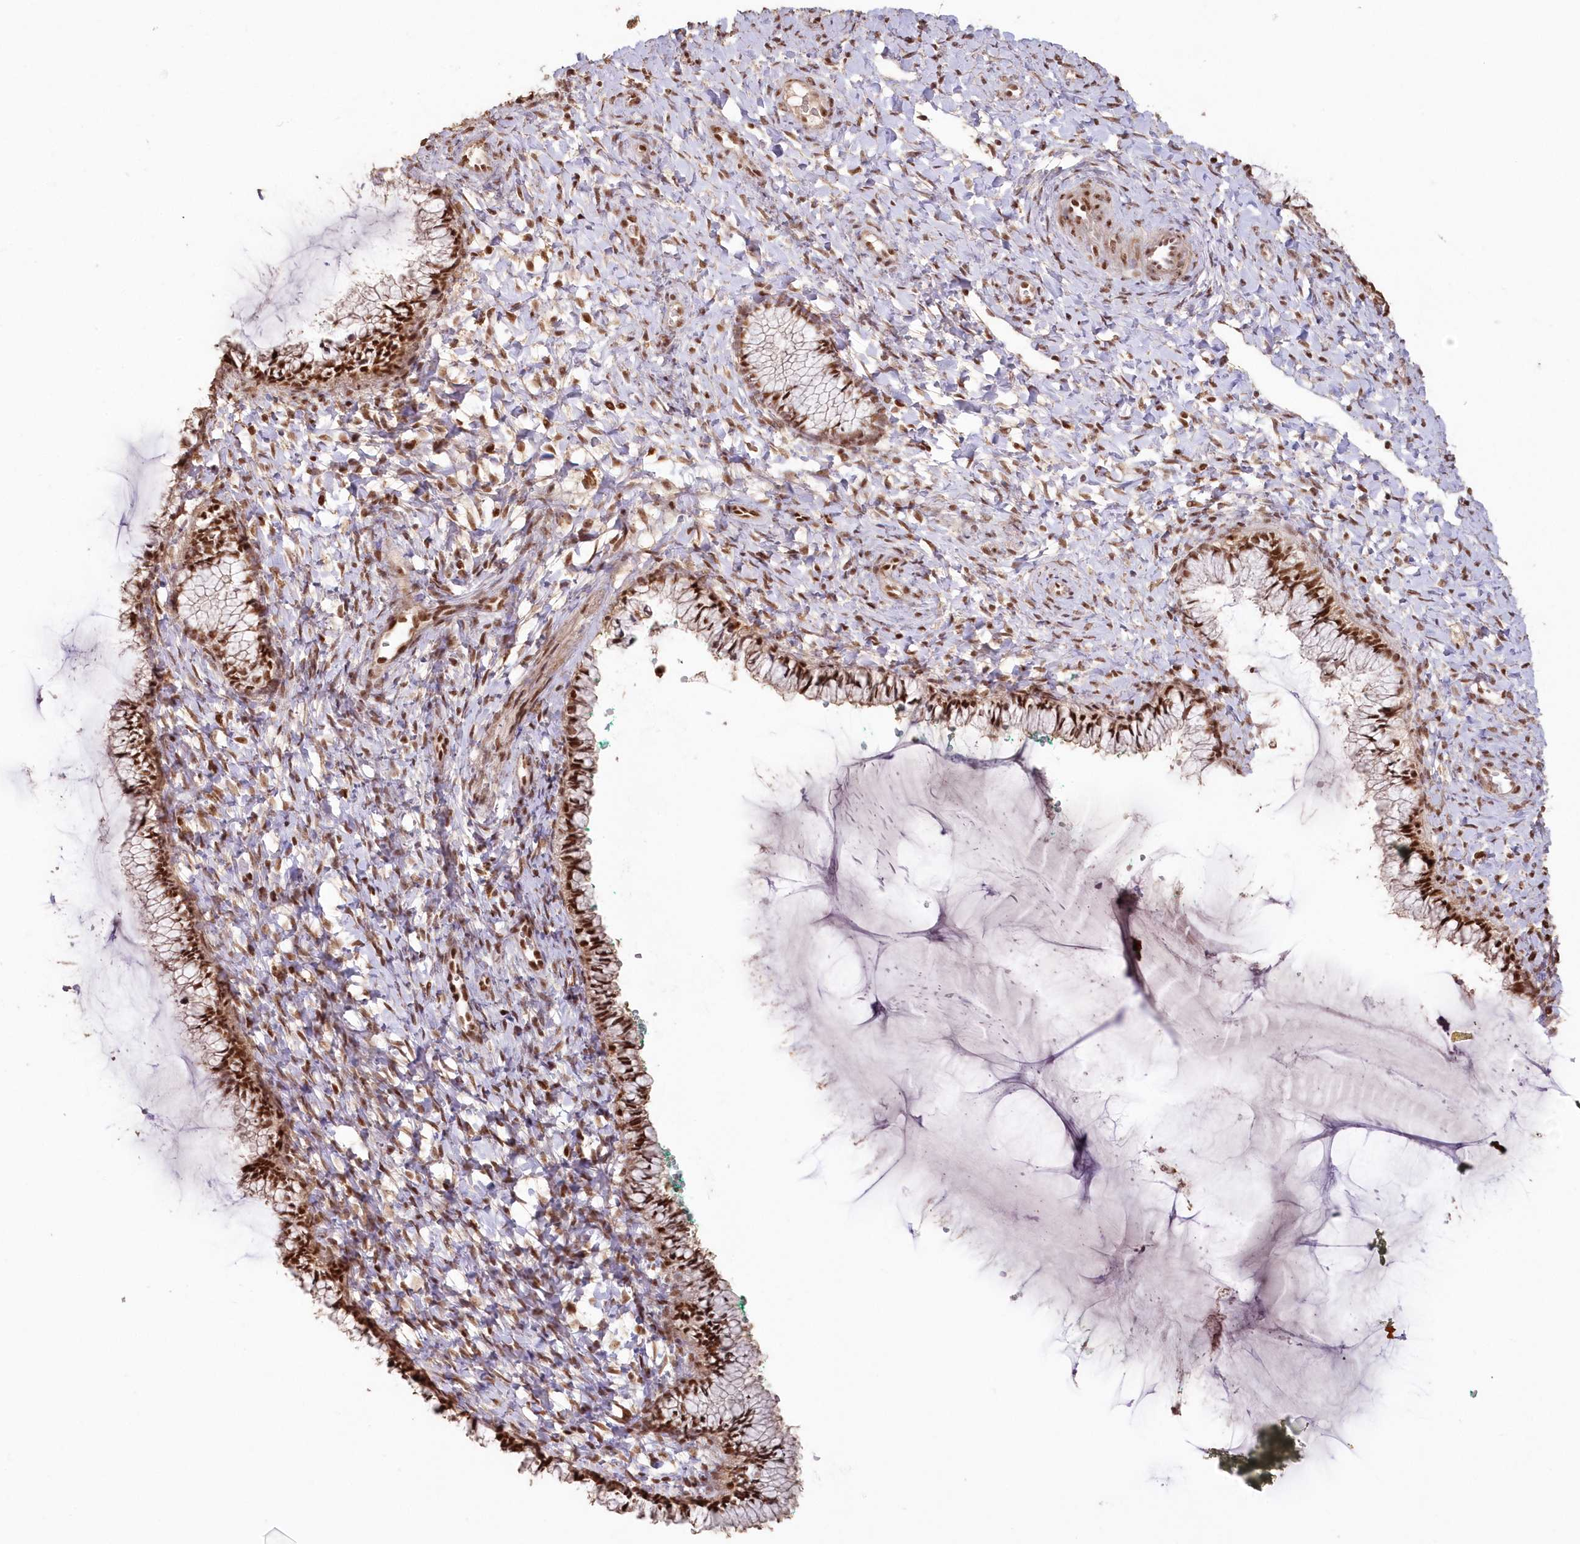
{"staining": {"intensity": "strong", "quantity": ">75%", "location": "nuclear"}, "tissue": "cervix", "cell_type": "Glandular cells", "image_type": "normal", "snomed": [{"axis": "morphology", "description": "Normal tissue, NOS"}, {"axis": "morphology", "description": "Adenocarcinoma, NOS"}, {"axis": "topography", "description": "Cervix"}], "caption": "About >75% of glandular cells in normal cervix exhibit strong nuclear protein staining as visualized by brown immunohistochemical staining.", "gene": "PDS5A", "patient": {"sex": "female", "age": 29}}